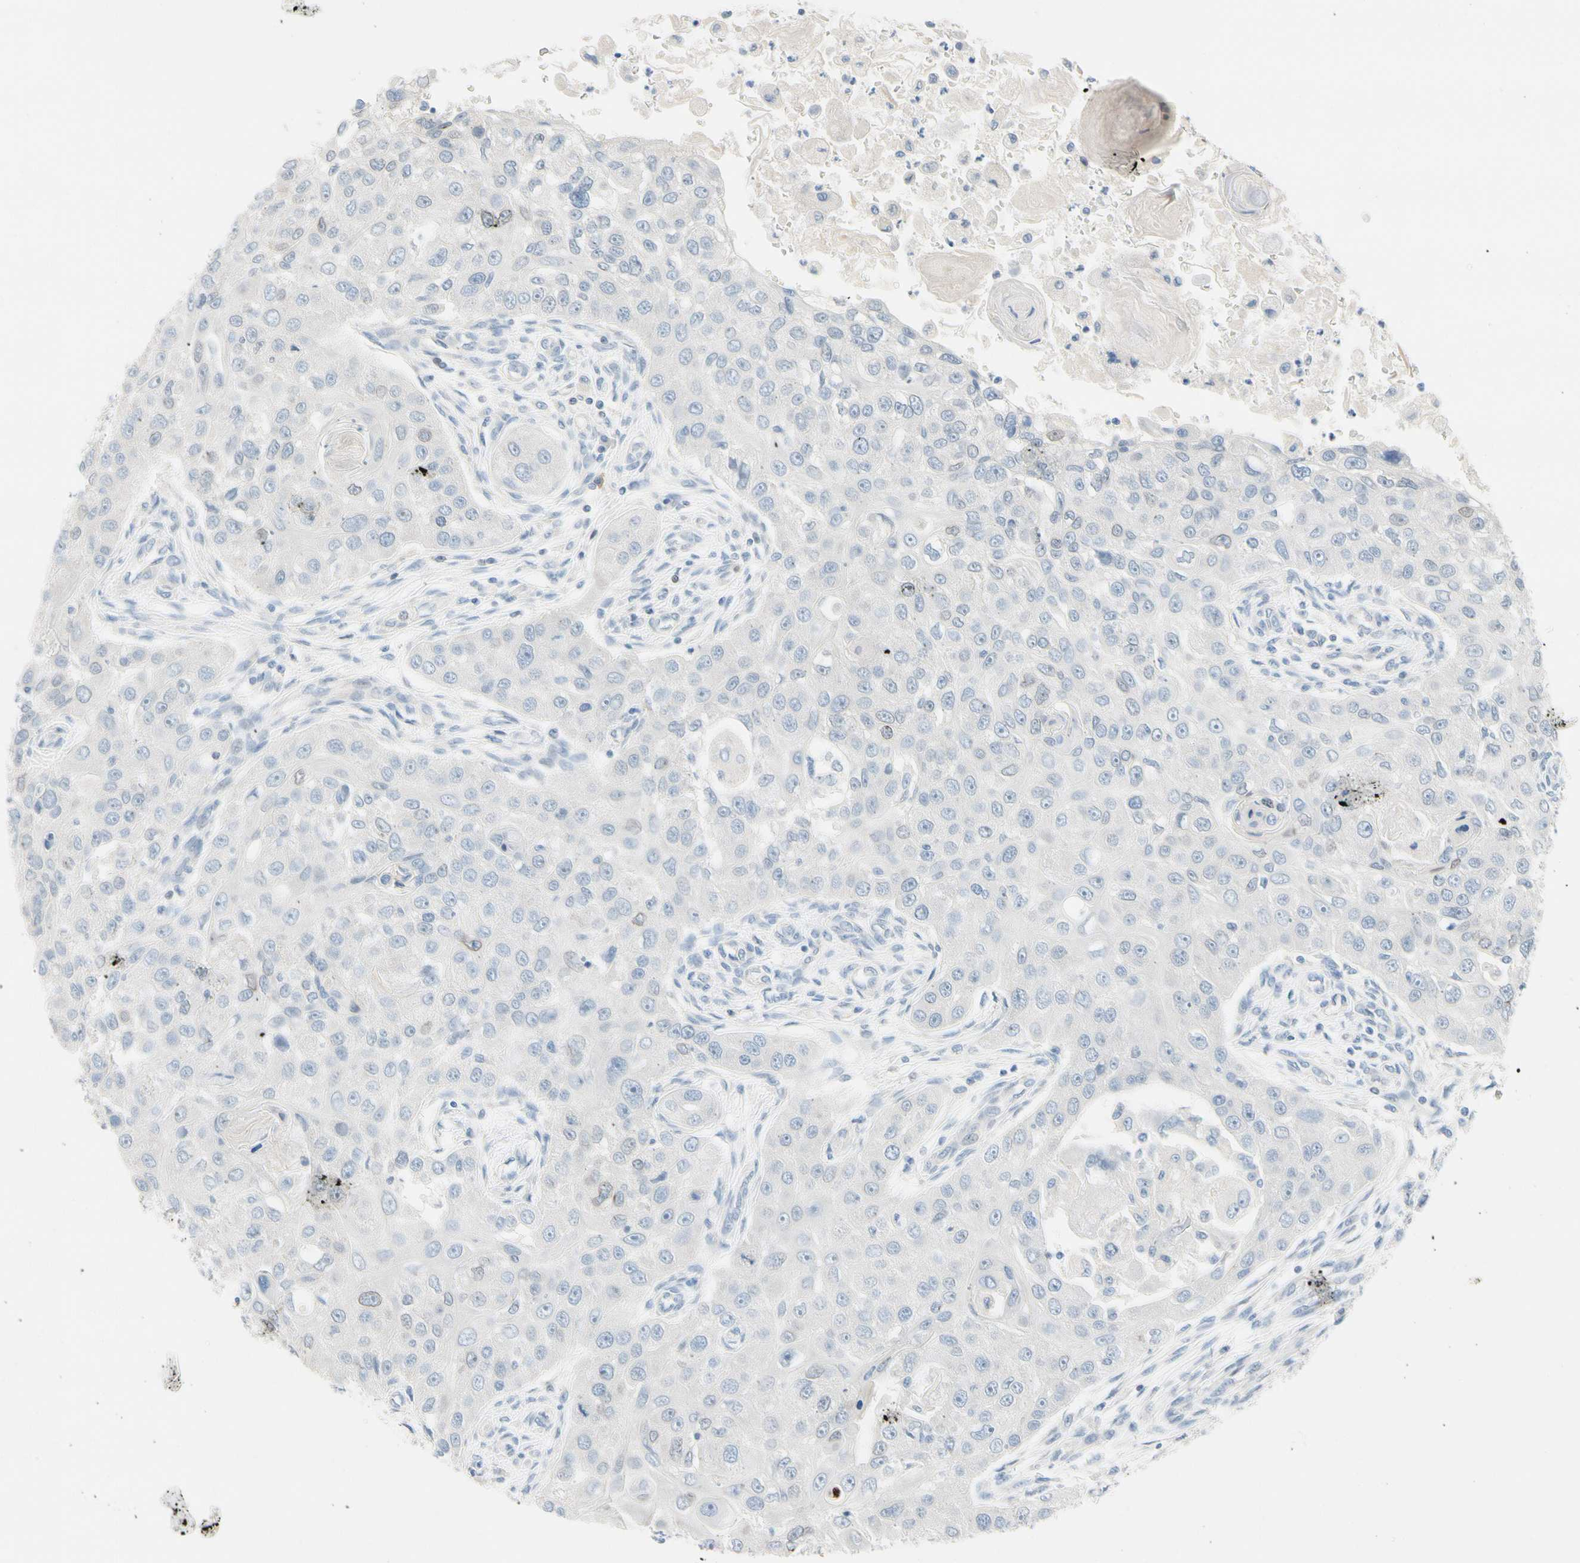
{"staining": {"intensity": "negative", "quantity": "none", "location": "none"}, "tissue": "head and neck cancer", "cell_type": "Tumor cells", "image_type": "cancer", "snomed": [{"axis": "morphology", "description": "Normal tissue, NOS"}, {"axis": "morphology", "description": "Squamous cell carcinoma, NOS"}, {"axis": "topography", "description": "Skeletal muscle"}, {"axis": "topography", "description": "Head-Neck"}], "caption": "Immunohistochemistry of human squamous cell carcinoma (head and neck) reveals no expression in tumor cells. (Stains: DAB (3,3'-diaminobenzidine) immunohistochemistry with hematoxylin counter stain, Microscopy: brightfield microscopy at high magnification).", "gene": "ZNF132", "patient": {"sex": "male", "age": 51}}